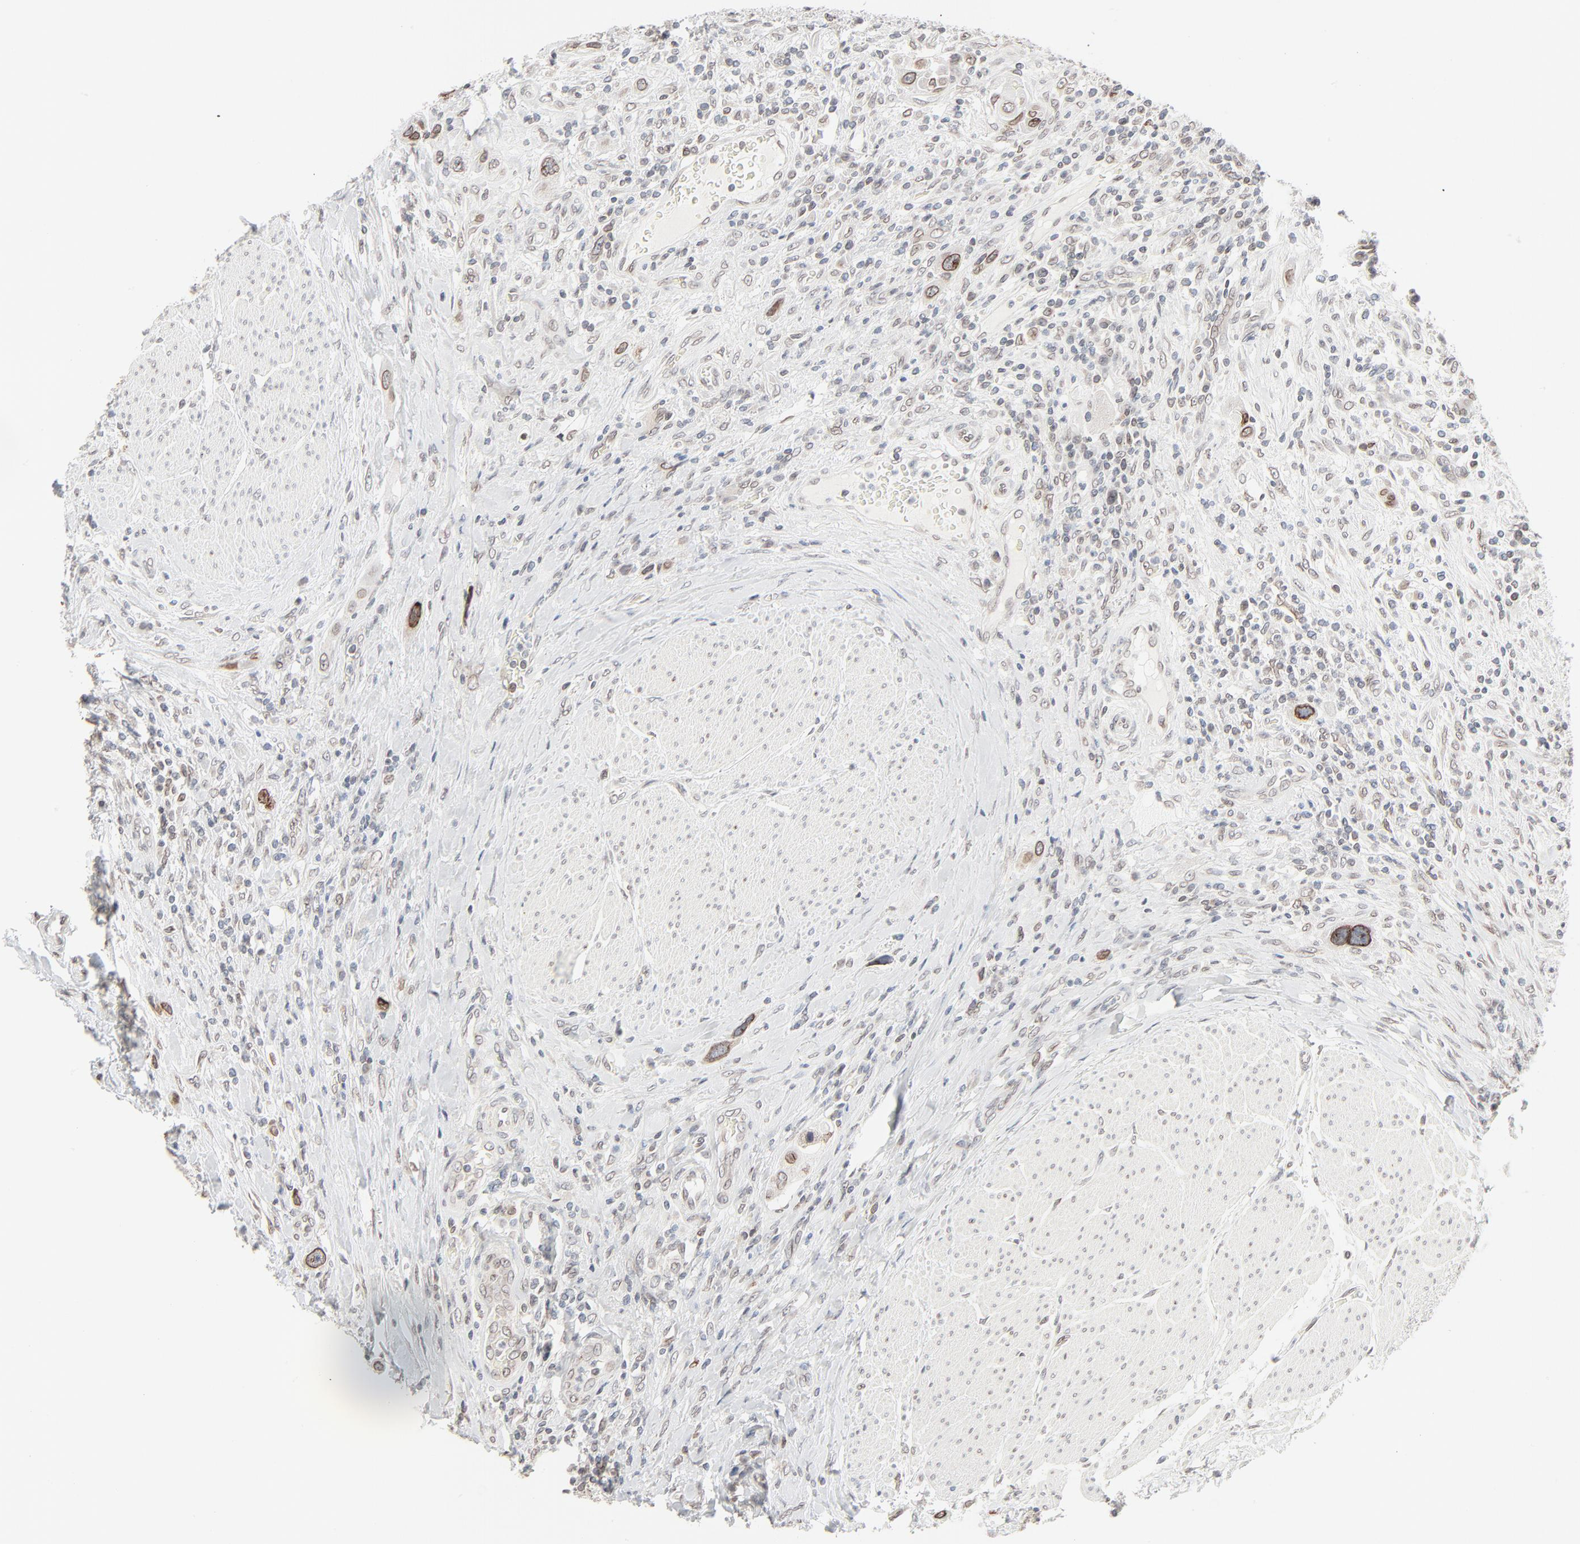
{"staining": {"intensity": "moderate", "quantity": "<25%", "location": "cytoplasmic/membranous,nuclear"}, "tissue": "urothelial cancer", "cell_type": "Tumor cells", "image_type": "cancer", "snomed": [{"axis": "morphology", "description": "Urothelial carcinoma, High grade"}, {"axis": "topography", "description": "Urinary bladder"}], "caption": "The image shows staining of urothelial carcinoma (high-grade), revealing moderate cytoplasmic/membranous and nuclear protein expression (brown color) within tumor cells. (Brightfield microscopy of DAB IHC at high magnification).", "gene": "MAD1L1", "patient": {"sex": "male", "age": 50}}